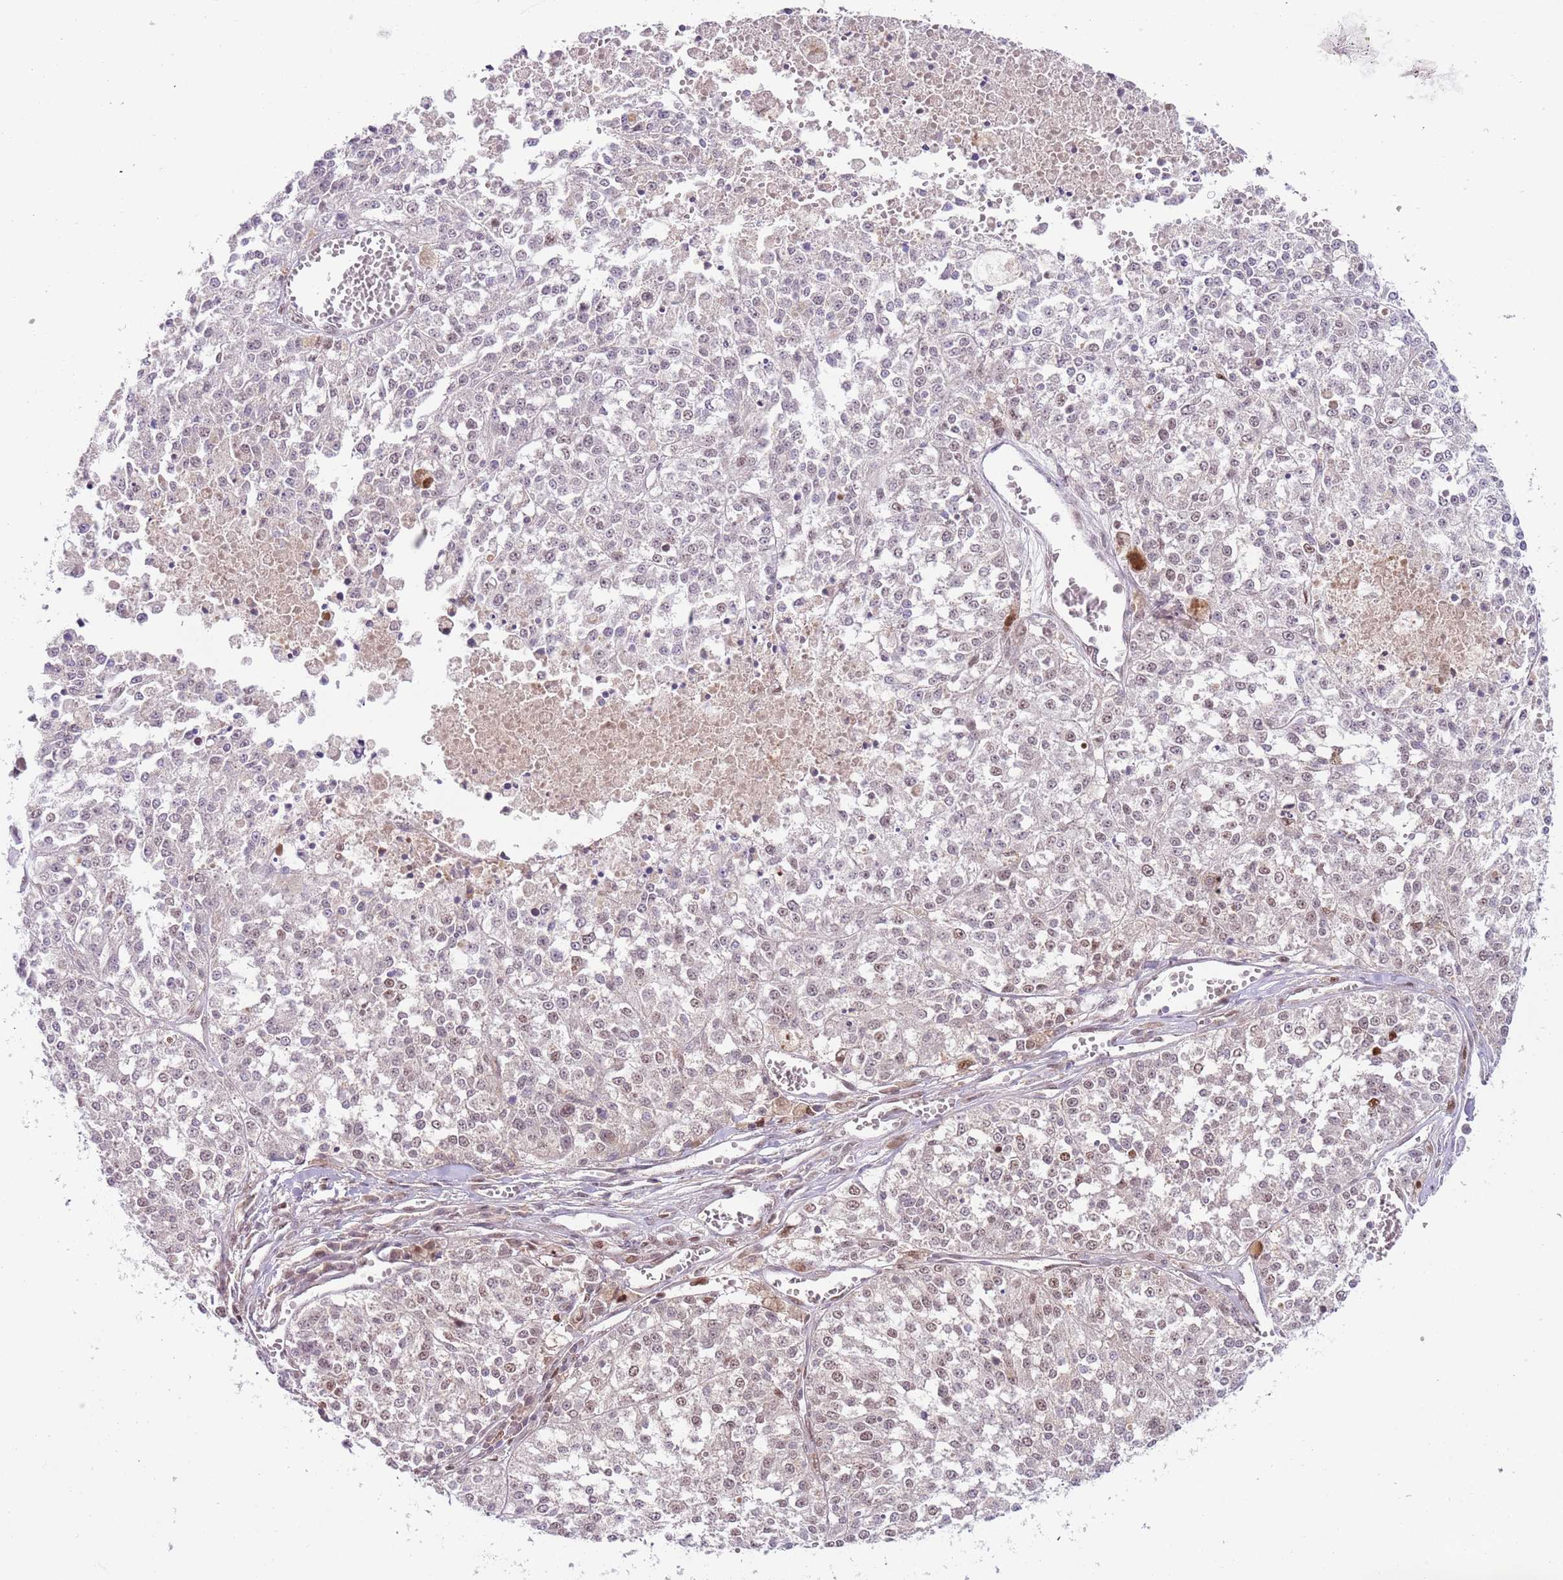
{"staining": {"intensity": "weak", "quantity": "<25%", "location": "nuclear"}, "tissue": "melanoma", "cell_type": "Tumor cells", "image_type": "cancer", "snomed": [{"axis": "morphology", "description": "Malignant melanoma, NOS"}, {"axis": "topography", "description": "Skin"}], "caption": "Malignant melanoma stained for a protein using immunohistochemistry (IHC) displays no staining tumor cells.", "gene": "RMND5B", "patient": {"sex": "female", "age": 64}}